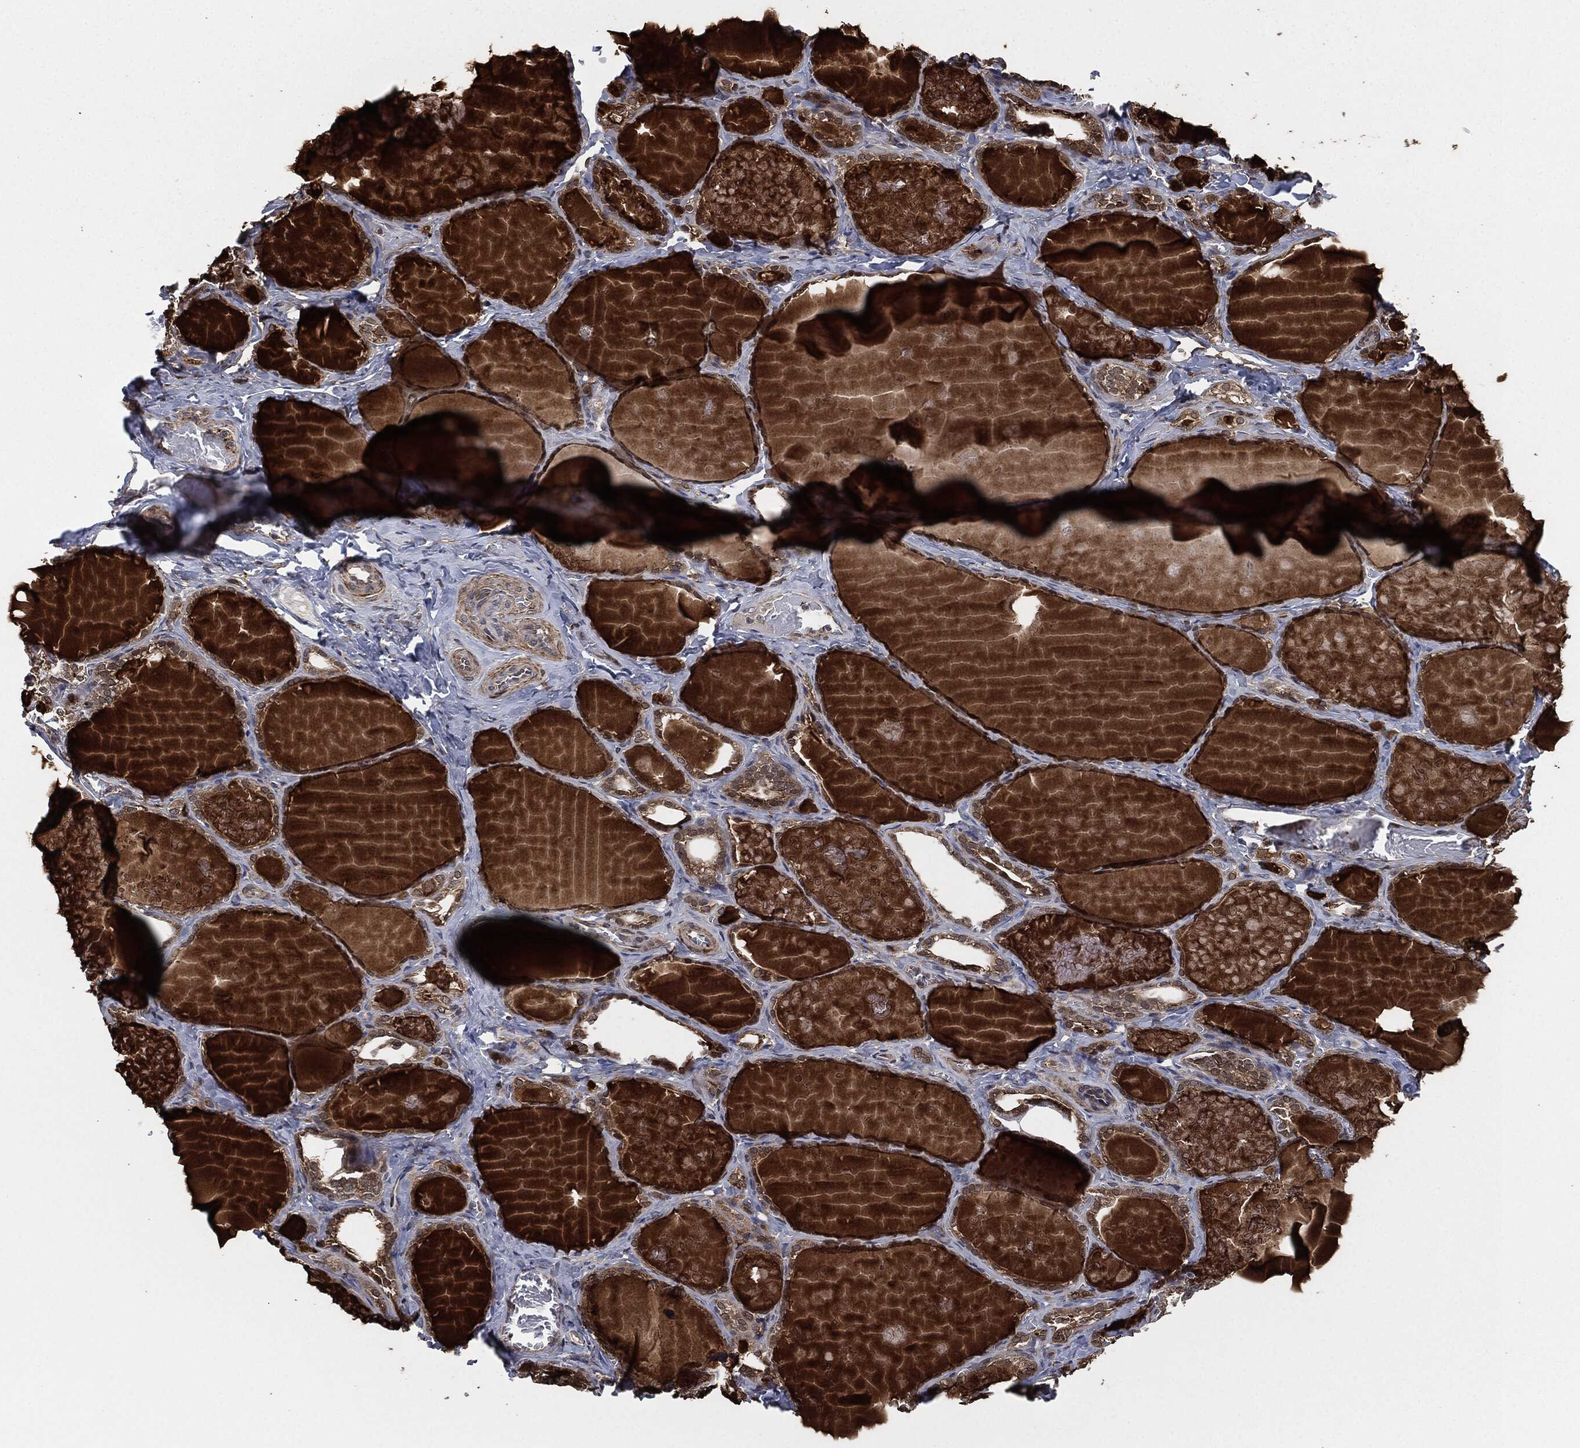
{"staining": {"intensity": "weak", "quantity": "25%-75%", "location": "cytoplasmic/membranous"}, "tissue": "thyroid gland", "cell_type": "Glandular cells", "image_type": "normal", "snomed": [{"axis": "morphology", "description": "Normal tissue, NOS"}, {"axis": "topography", "description": "Thyroid gland"}], "caption": "The immunohistochemical stain highlights weak cytoplasmic/membranous positivity in glandular cells of normal thyroid gland. The protein is shown in brown color, while the nuclei are stained blue.", "gene": "UBR1", "patient": {"sex": "female", "age": 56}}